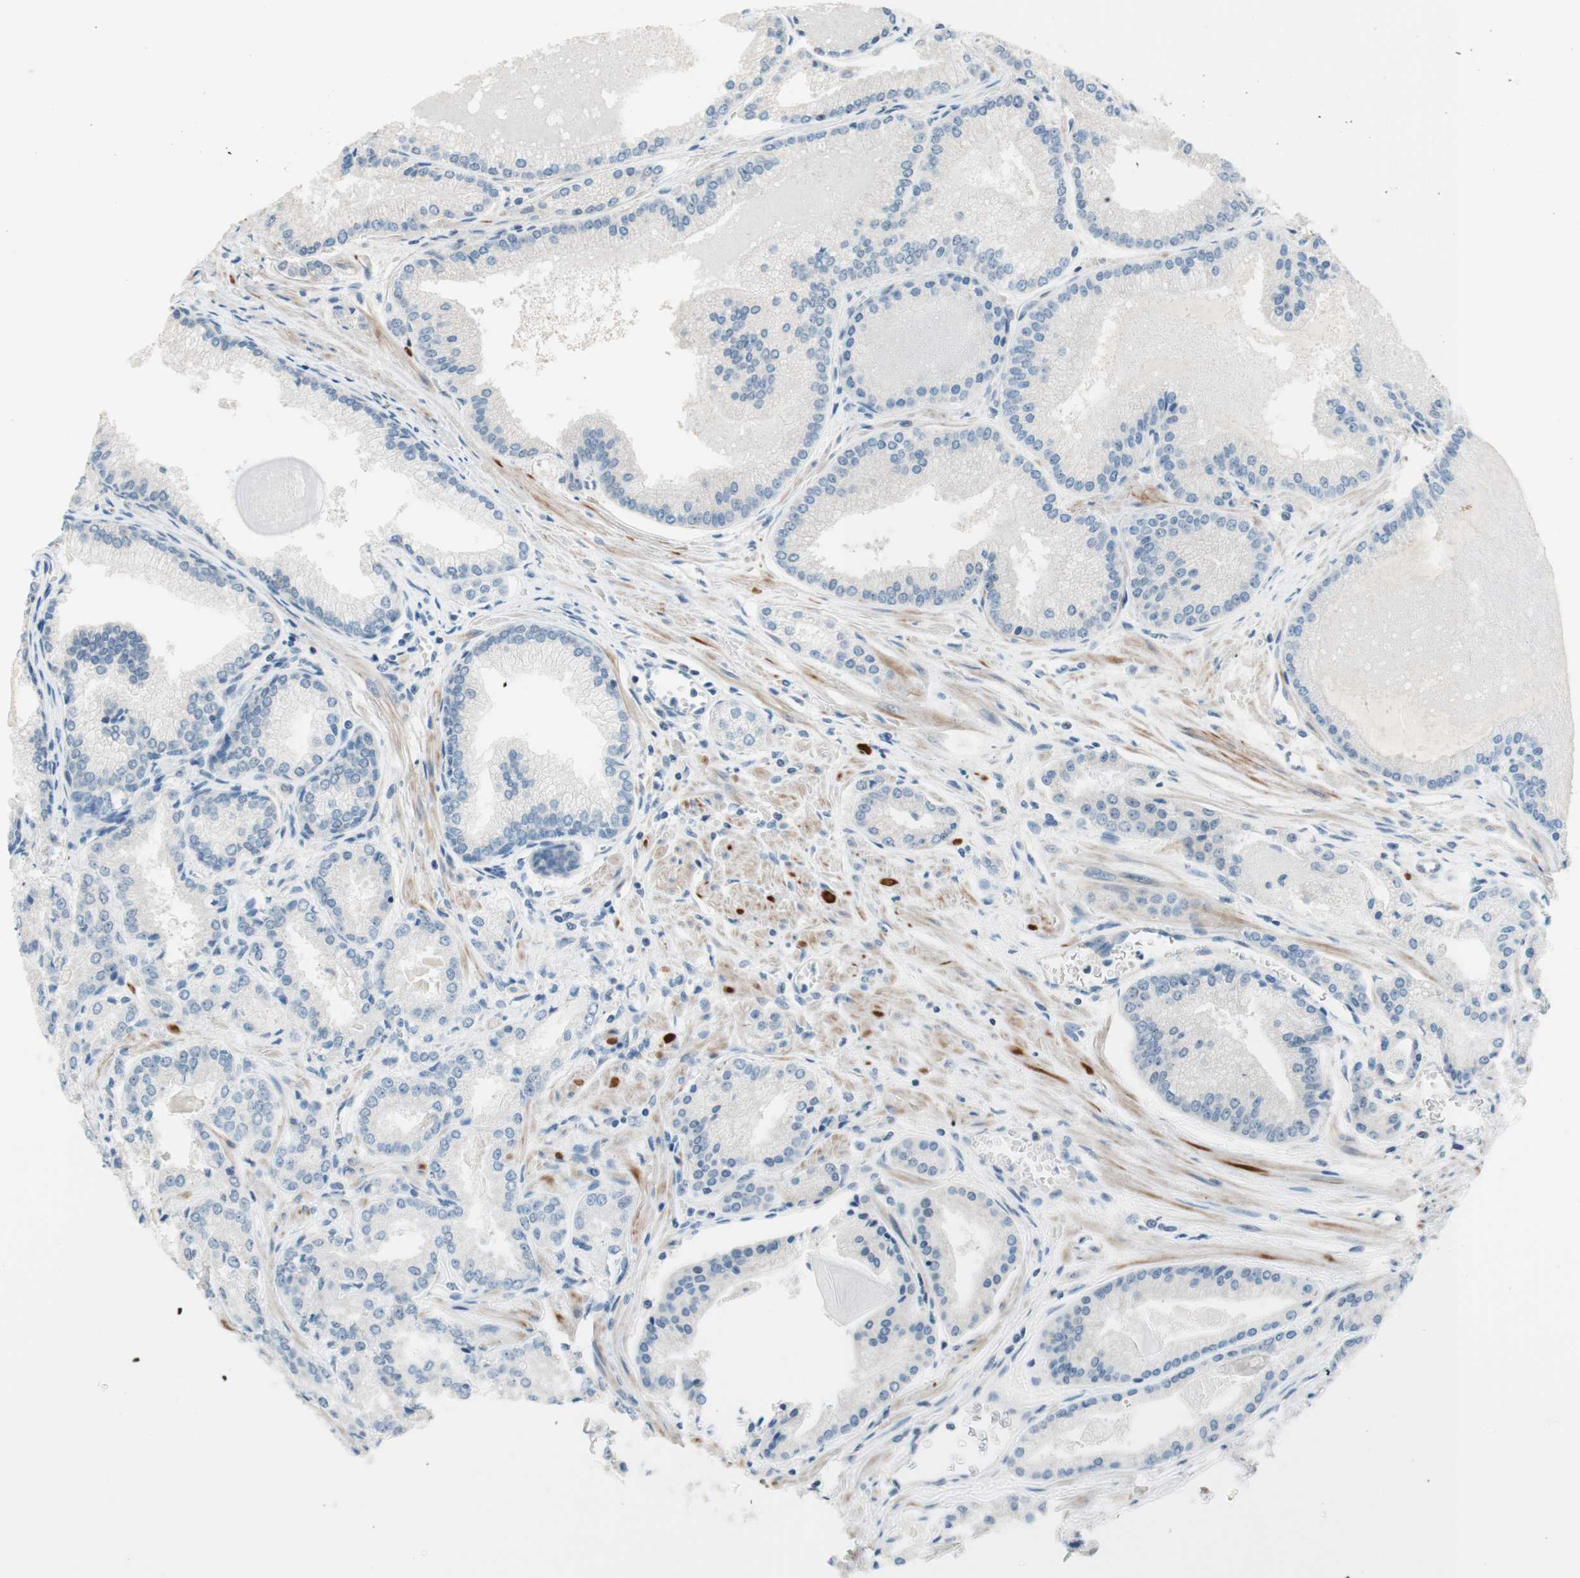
{"staining": {"intensity": "negative", "quantity": "none", "location": "none"}, "tissue": "prostate cancer", "cell_type": "Tumor cells", "image_type": "cancer", "snomed": [{"axis": "morphology", "description": "Adenocarcinoma, Low grade"}, {"axis": "topography", "description": "Prostate"}], "caption": "IHC image of neoplastic tissue: human prostate low-grade adenocarcinoma stained with DAB (3,3'-diaminobenzidine) demonstrates no significant protein positivity in tumor cells.", "gene": "JPH1", "patient": {"sex": "male", "age": 59}}